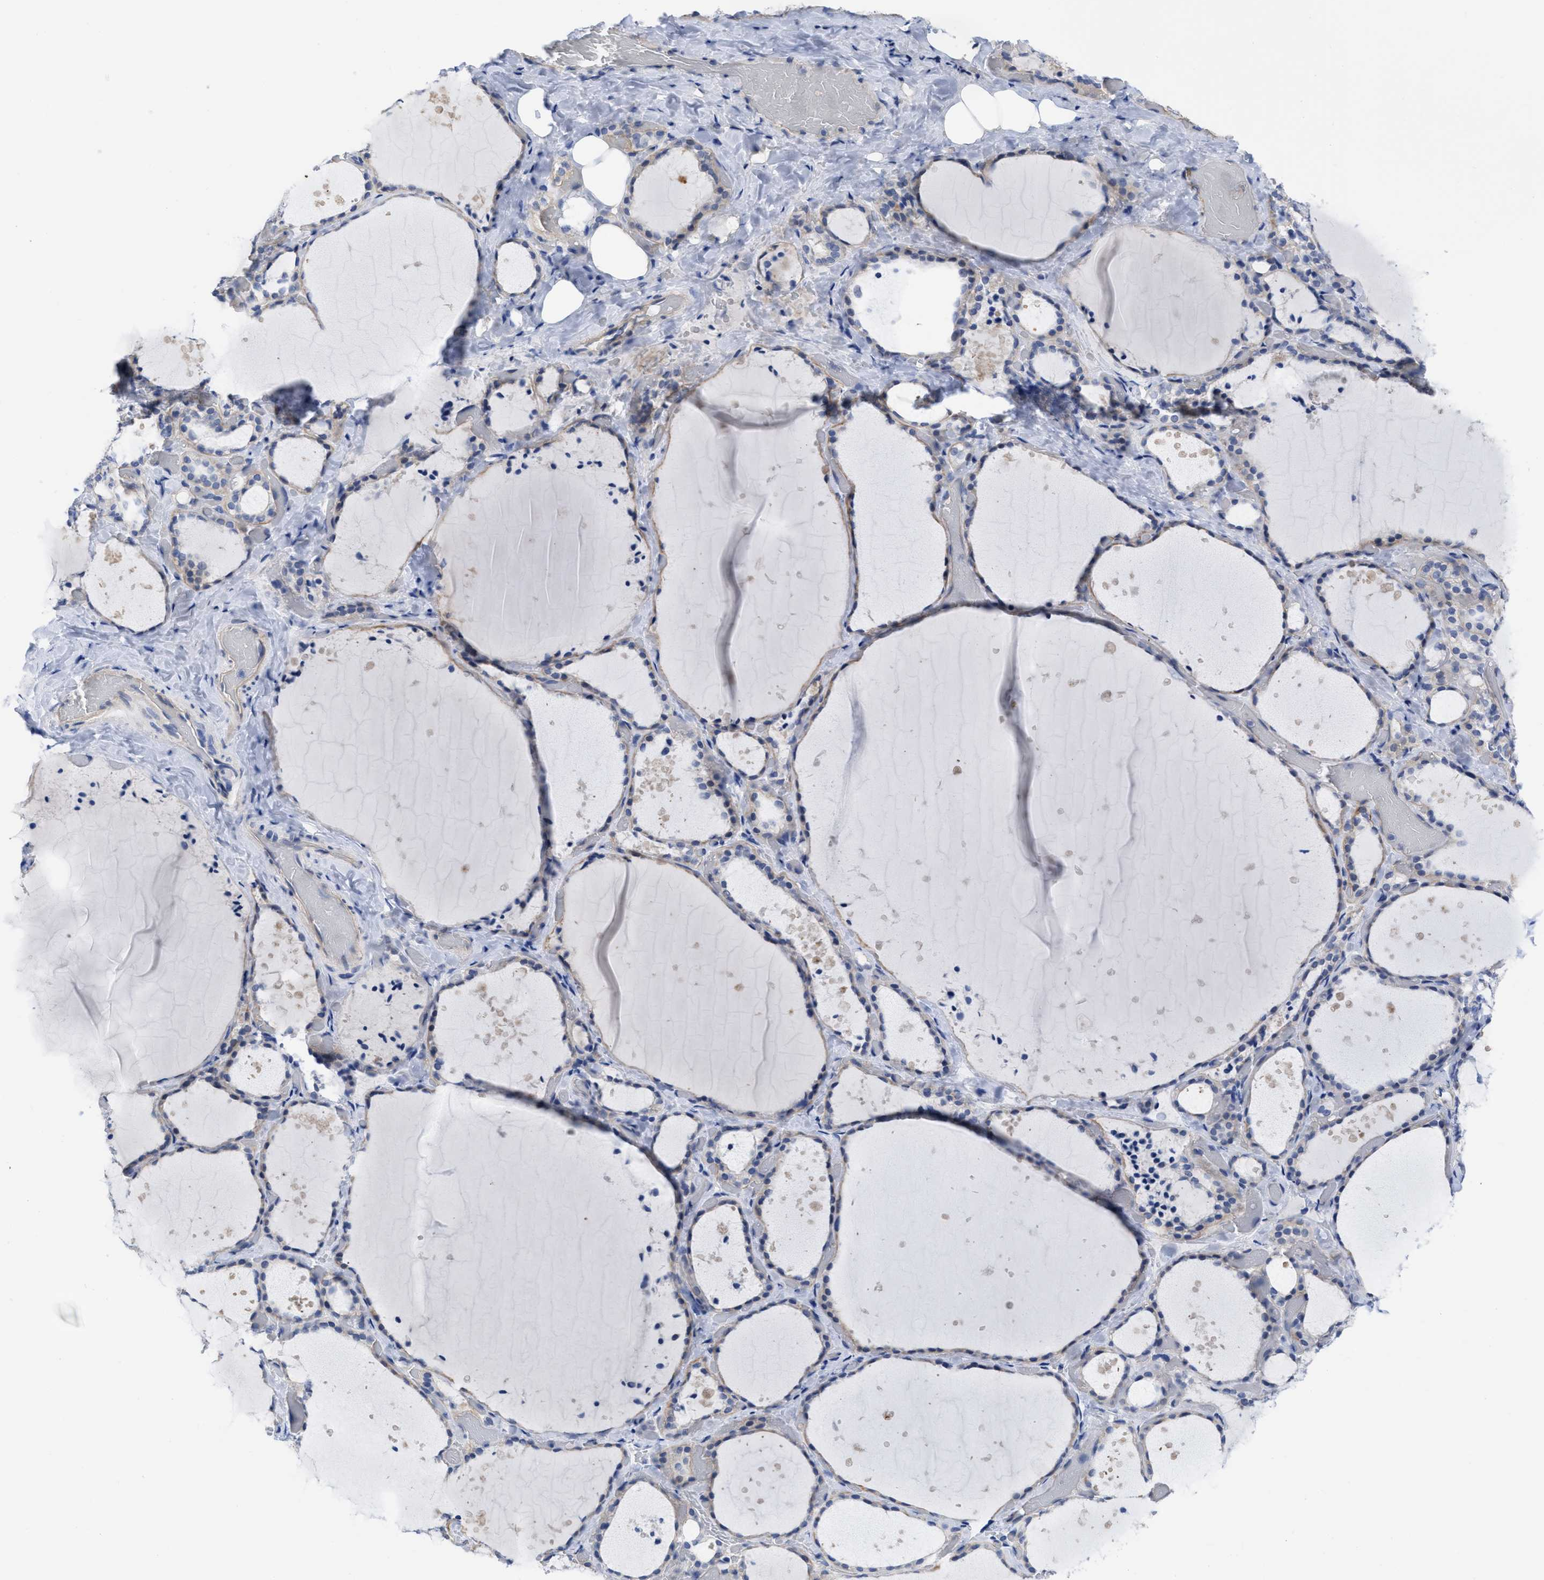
{"staining": {"intensity": "negative", "quantity": "none", "location": "none"}, "tissue": "thyroid gland", "cell_type": "Glandular cells", "image_type": "normal", "snomed": [{"axis": "morphology", "description": "Normal tissue, NOS"}, {"axis": "topography", "description": "Thyroid gland"}], "caption": "Unremarkable thyroid gland was stained to show a protein in brown. There is no significant expression in glandular cells.", "gene": "ACKR1", "patient": {"sex": "female", "age": 44}}